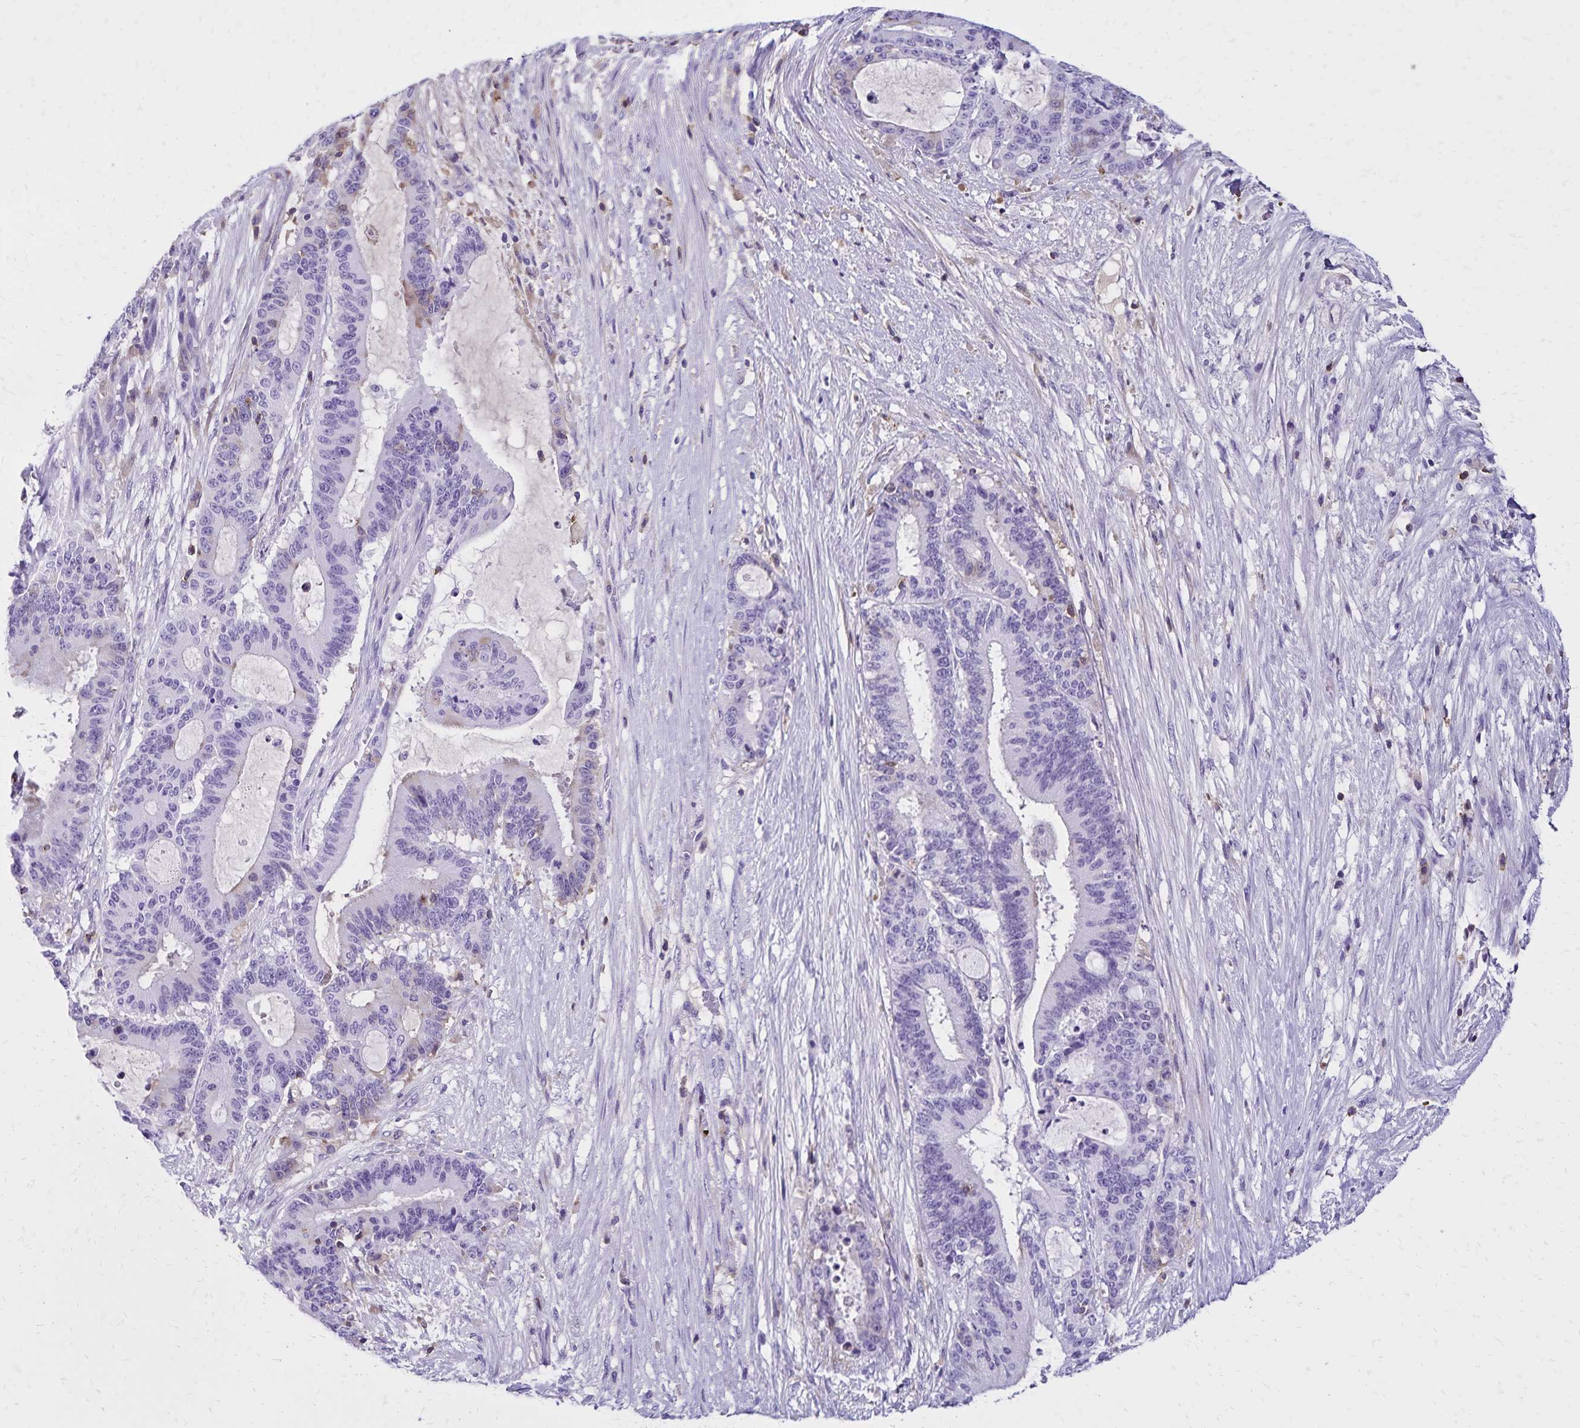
{"staining": {"intensity": "negative", "quantity": "none", "location": "none"}, "tissue": "liver cancer", "cell_type": "Tumor cells", "image_type": "cancer", "snomed": [{"axis": "morphology", "description": "Normal tissue, NOS"}, {"axis": "morphology", "description": "Cholangiocarcinoma"}, {"axis": "topography", "description": "Liver"}, {"axis": "topography", "description": "Peripheral nerve tissue"}], "caption": "A high-resolution image shows immunohistochemistry staining of liver cholangiocarcinoma, which shows no significant staining in tumor cells.", "gene": "CD27", "patient": {"sex": "female", "age": 73}}